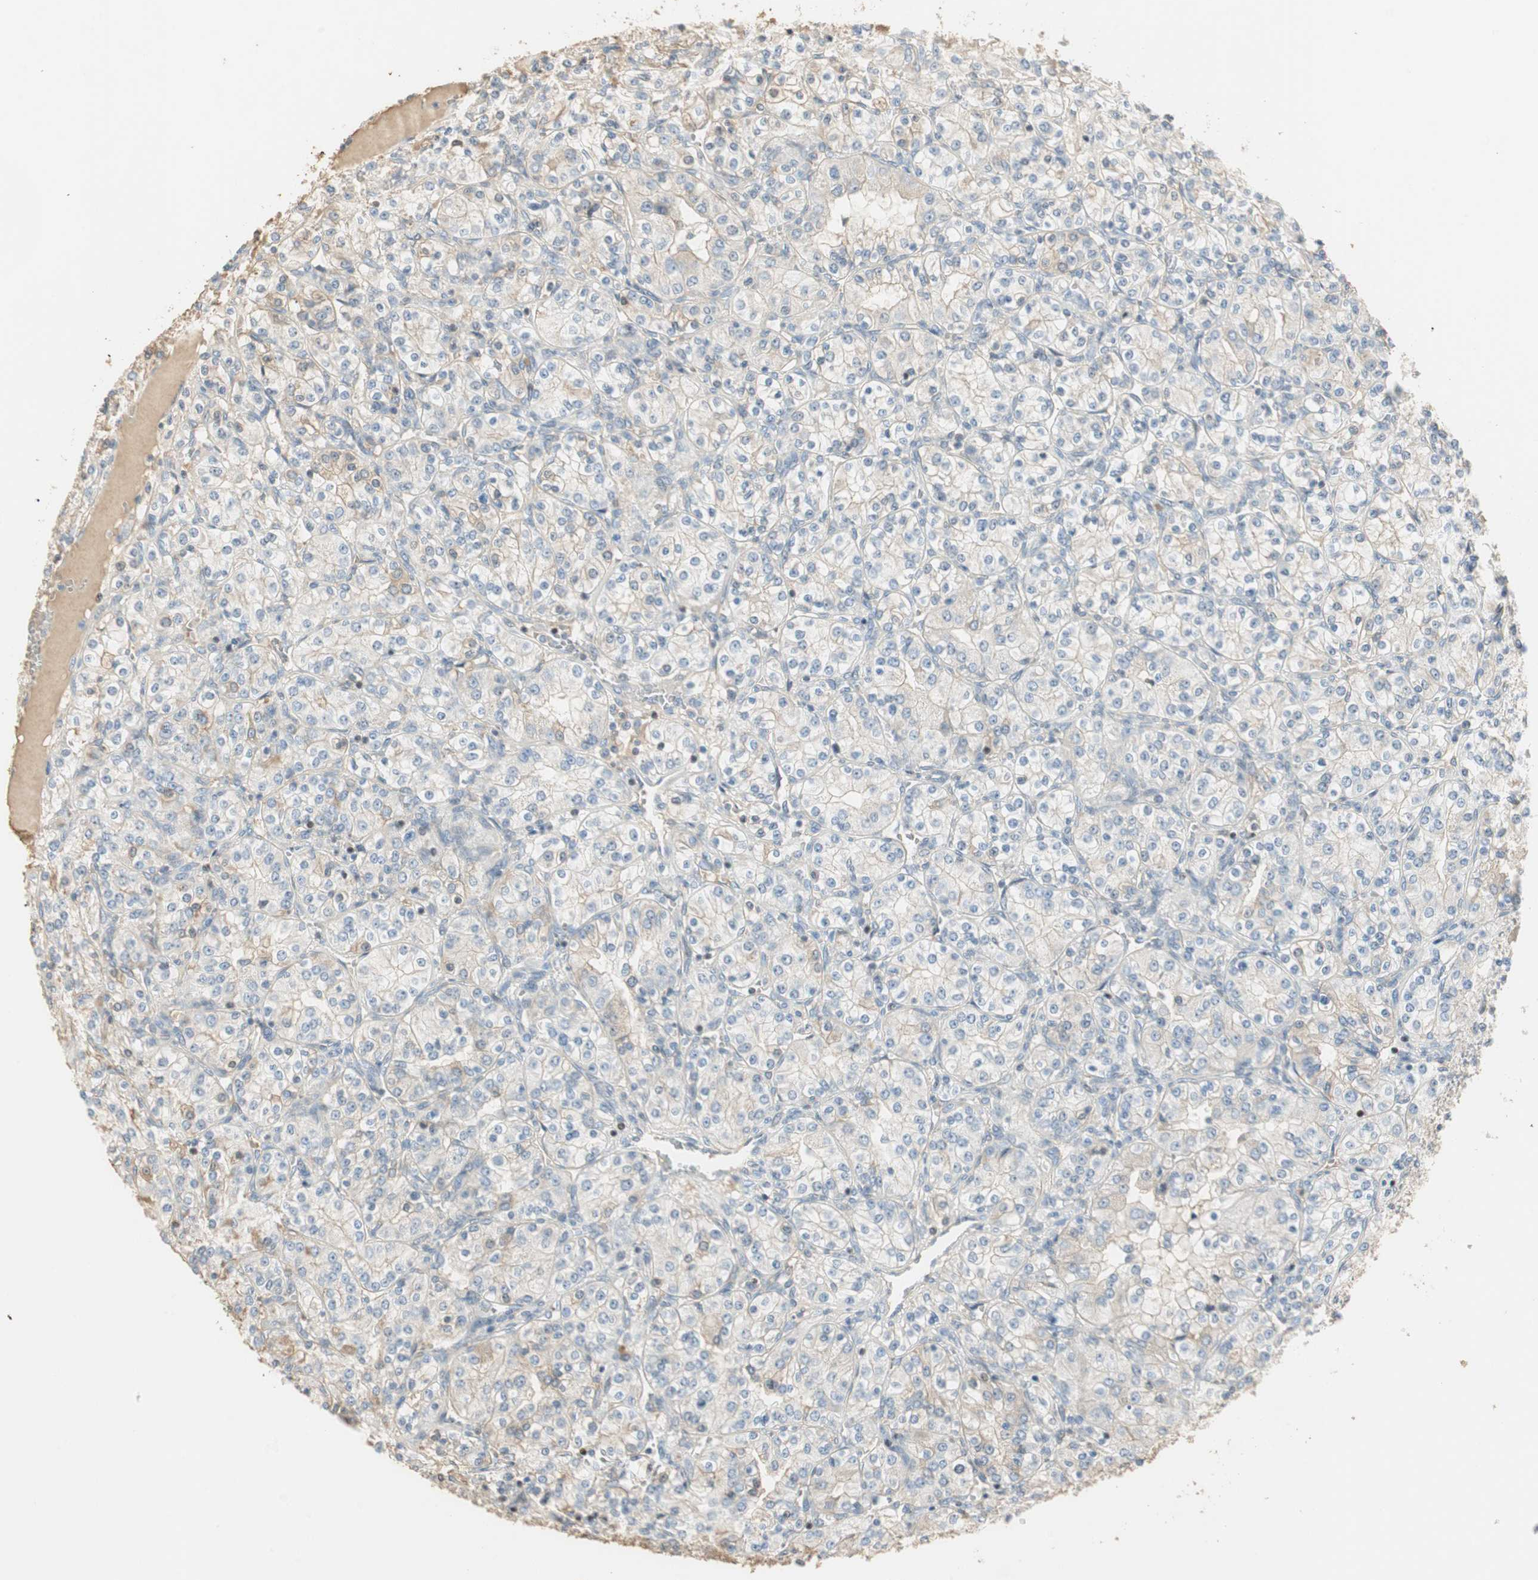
{"staining": {"intensity": "negative", "quantity": "none", "location": "none"}, "tissue": "renal cancer", "cell_type": "Tumor cells", "image_type": "cancer", "snomed": [{"axis": "morphology", "description": "Adenocarcinoma, NOS"}, {"axis": "topography", "description": "Kidney"}], "caption": "A histopathology image of adenocarcinoma (renal) stained for a protein shows no brown staining in tumor cells.", "gene": "RUNX2", "patient": {"sex": "male", "age": 77}}